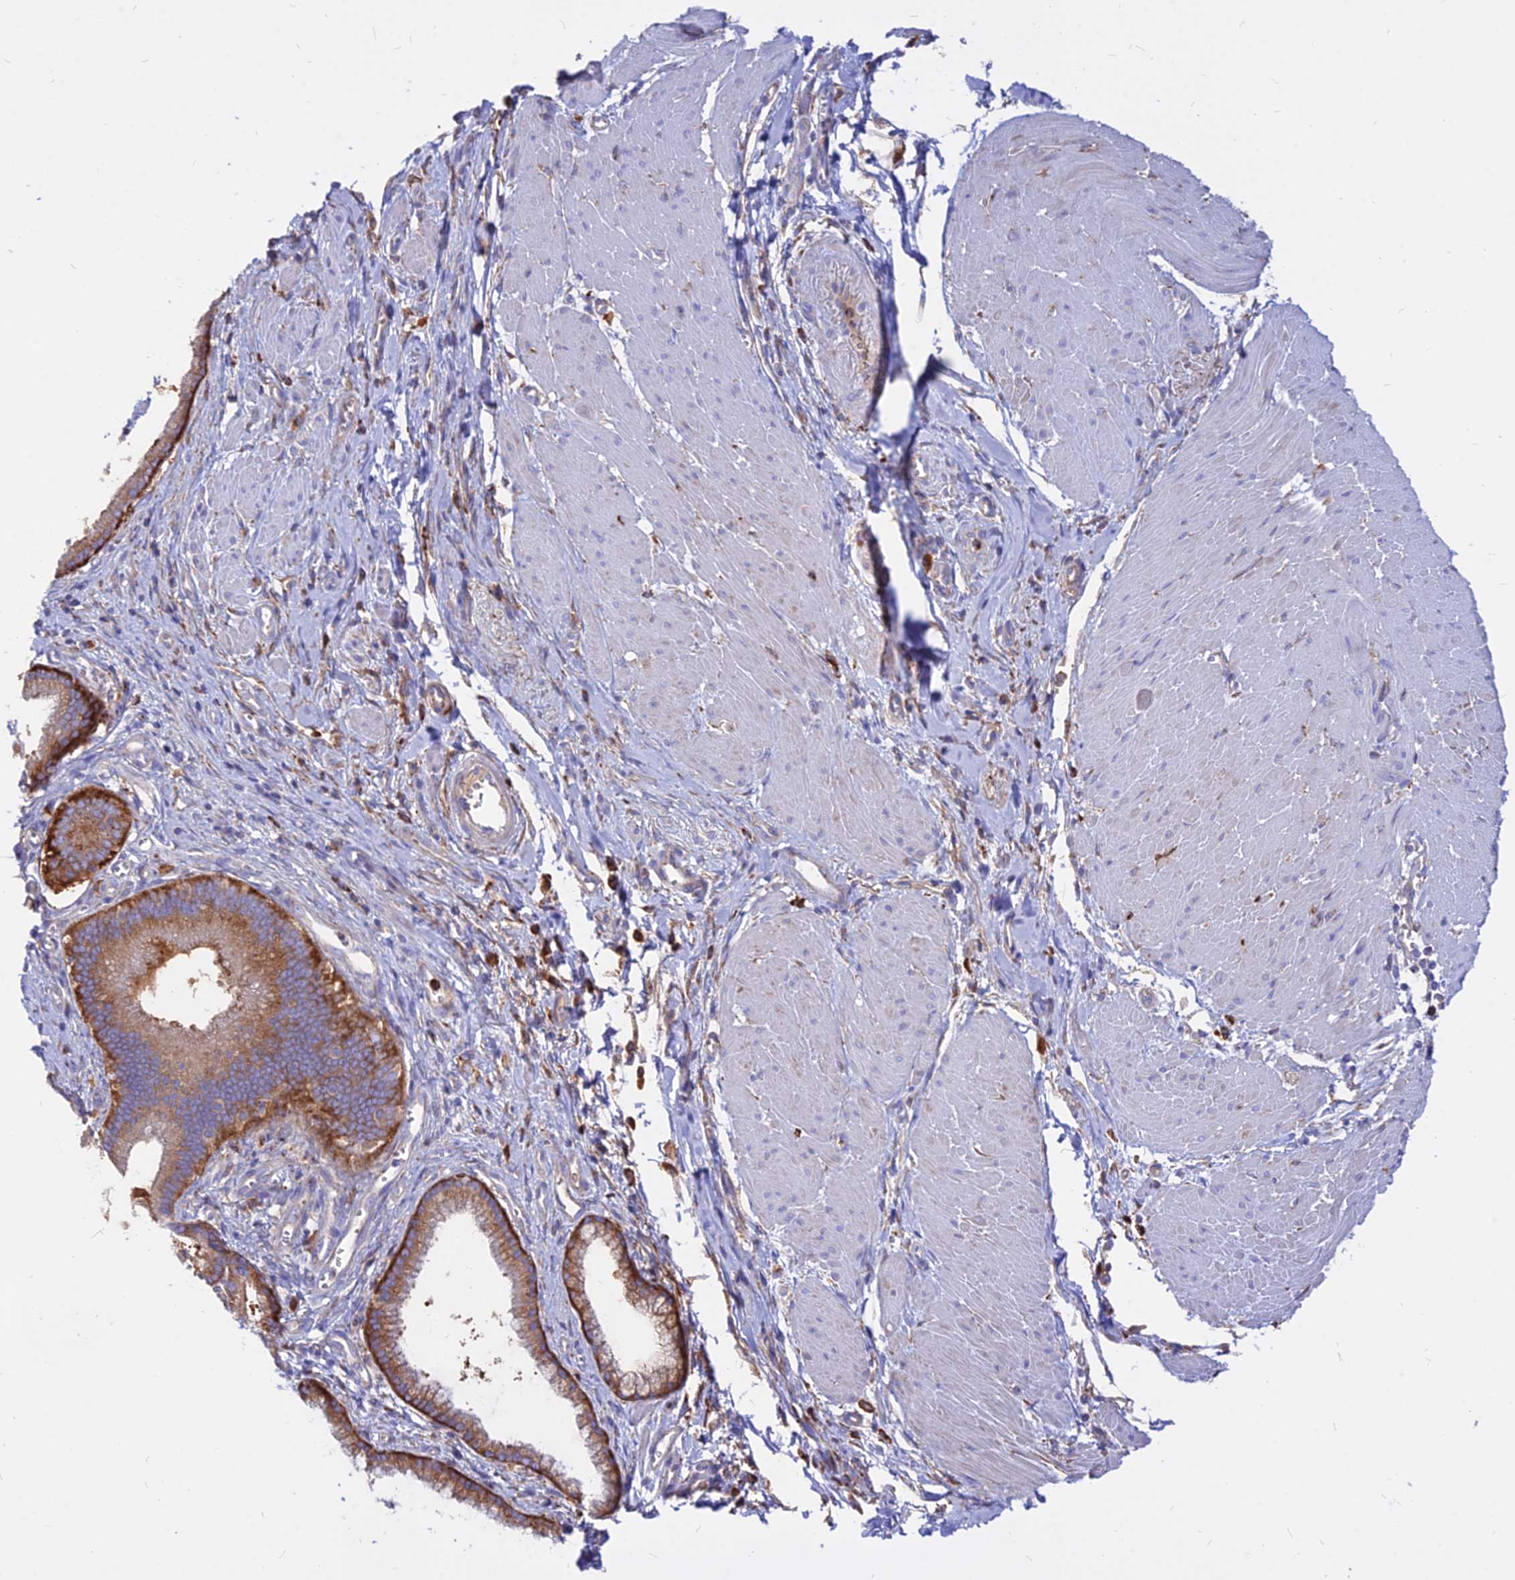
{"staining": {"intensity": "strong", "quantity": ">75%", "location": "cytoplasmic/membranous"}, "tissue": "pancreatic cancer", "cell_type": "Tumor cells", "image_type": "cancer", "snomed": [{"axis": "morphology", "description": "Adenocarcinoma, NOS"}, {"axis": "topography", "description": "Pancreas"}], "caption": "The immunohistochemical stain labels strong cytoplasmic/membranous expression in tumor cells of pancreatic cancer (adenocarcinoma) tissue.", "gene": "AGTRAP", "patient": {"sex": "male", "age": 78}}